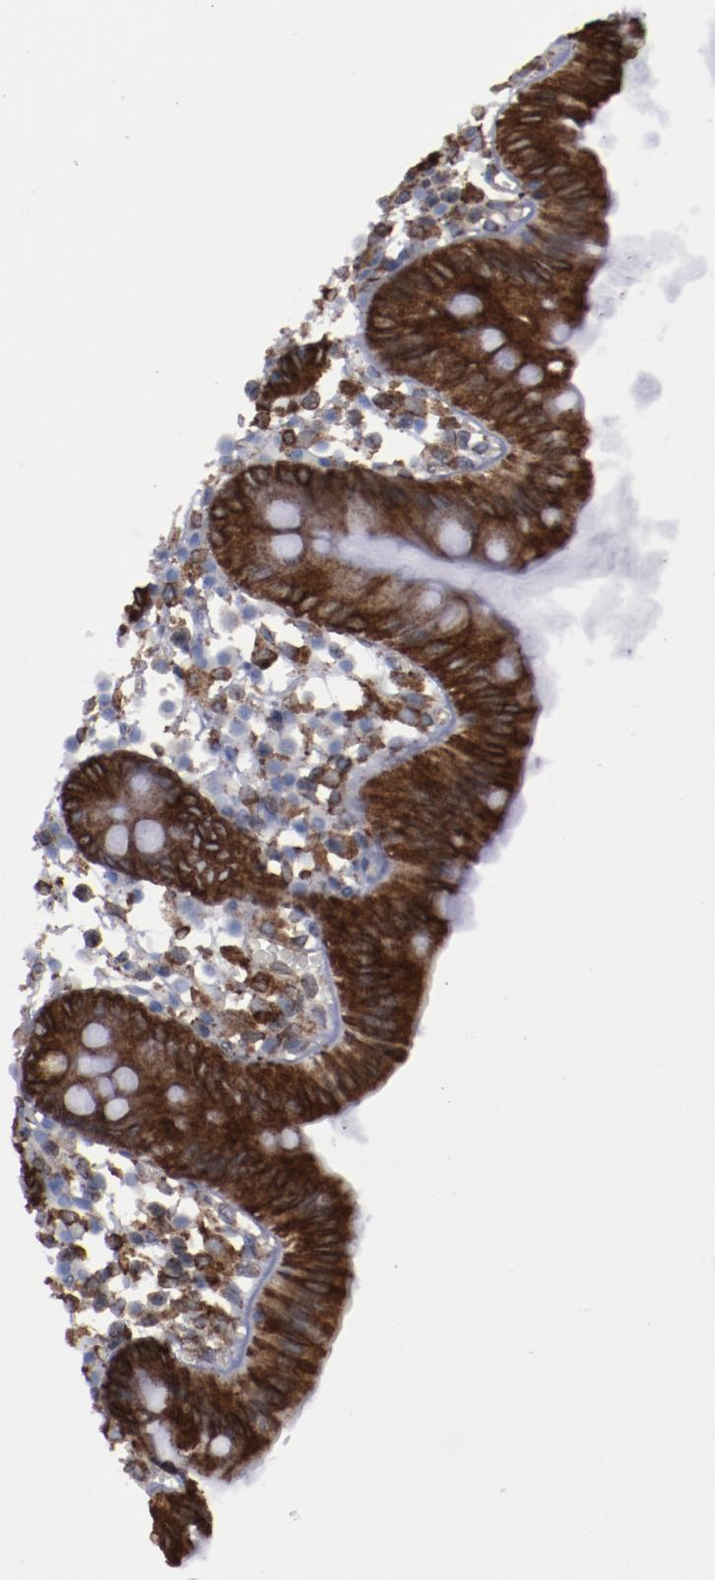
{"staining": {"intensity": "weak", "quantity": ">75%", "location": "cytoplasmic/membranous"}, "tissue": "colon", "cell_type": "Endothelial cells", "image_type": "normal", "snomed": [{"axis": "morphology", "description": "Normal tissue, NOS"}, {"axis": "topography", "description": "Colon"}], "caption": "Benign colon shows weak cytoplasmic/membranous staining in approximately >75% of endothelial cells, visualized by immunohistochemistry. The staining was performed using DAB, with brown indicating positive protein expression. Nuclei are stained blue with hematoxylin.", "gene": "ERLIN2", "patient": {"sex": "male", "age": 14}}